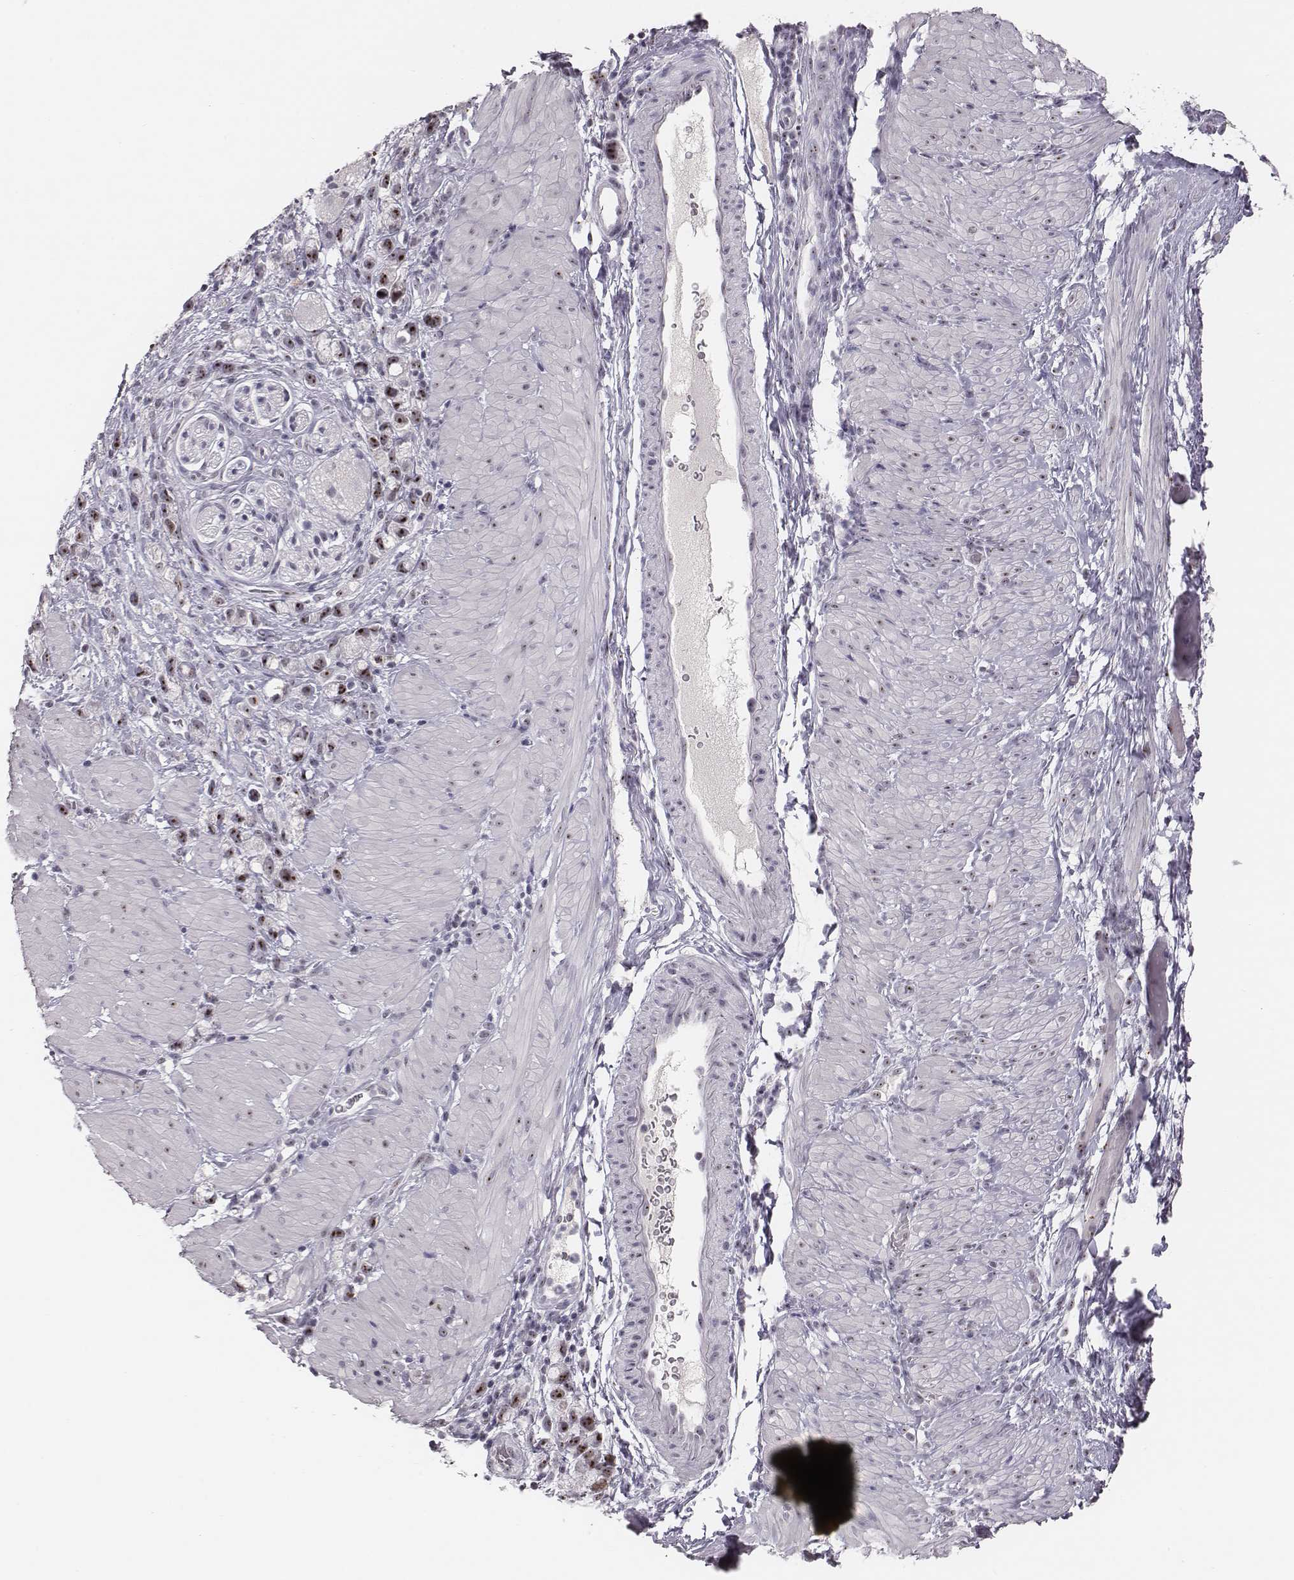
{"staining": {"intensity": "strong", "quantity": ">75%", "location": "nuclear"}, "tissue": "stomach cancer", "cell_type": "Tumor cells", "image_type": "cancer", "snomed": [{"axis": "morphology", "description": "Adenocarcinoma, NOS"}, {"axis": "topography", "description": "Stomach"}], "caption": "Approximately >75% of tumor cells in stomach adenocarcinoma exhibit strong nuclear protein expression as visualized by brown immunohistochemical staining.", "gene": "NIFK", "patient": {"sex": "female", "age": 59}}